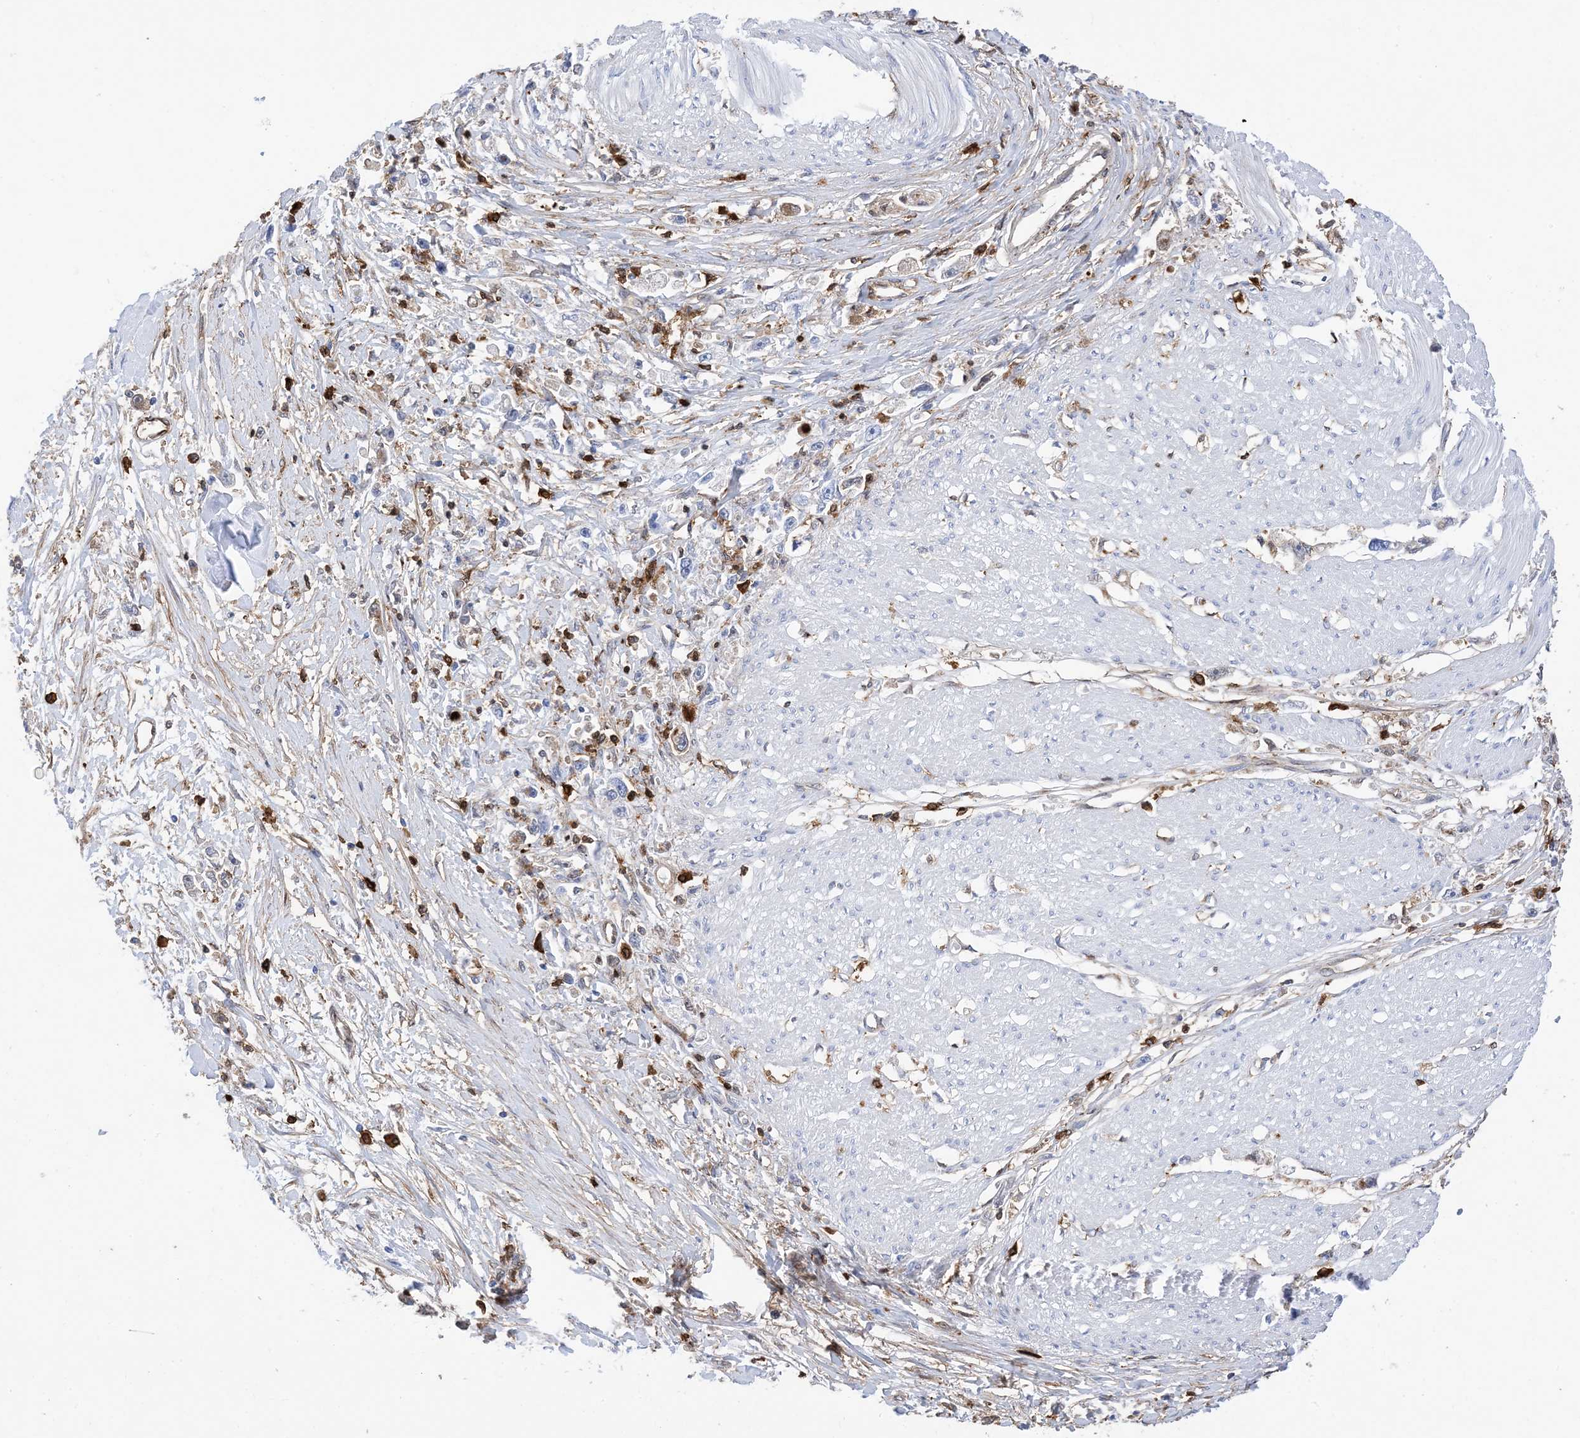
{"staining": {"intensity": "negative", "quantity": "none", "location": "none"}, "tissue": "stomach cancer", "cell_type": "Tumor cells", "image_type": "cancer", "snomed": [{"axis": "morphology", "description": "Adenocarcinoma, NOS"}, {"axis": "topography", "description": "Stomach"}], "caption": "Tumor cells show no significant staining in stomach cancer.", "gene": "ANXA1", "patient": {"sex": "female", "age": 59}}